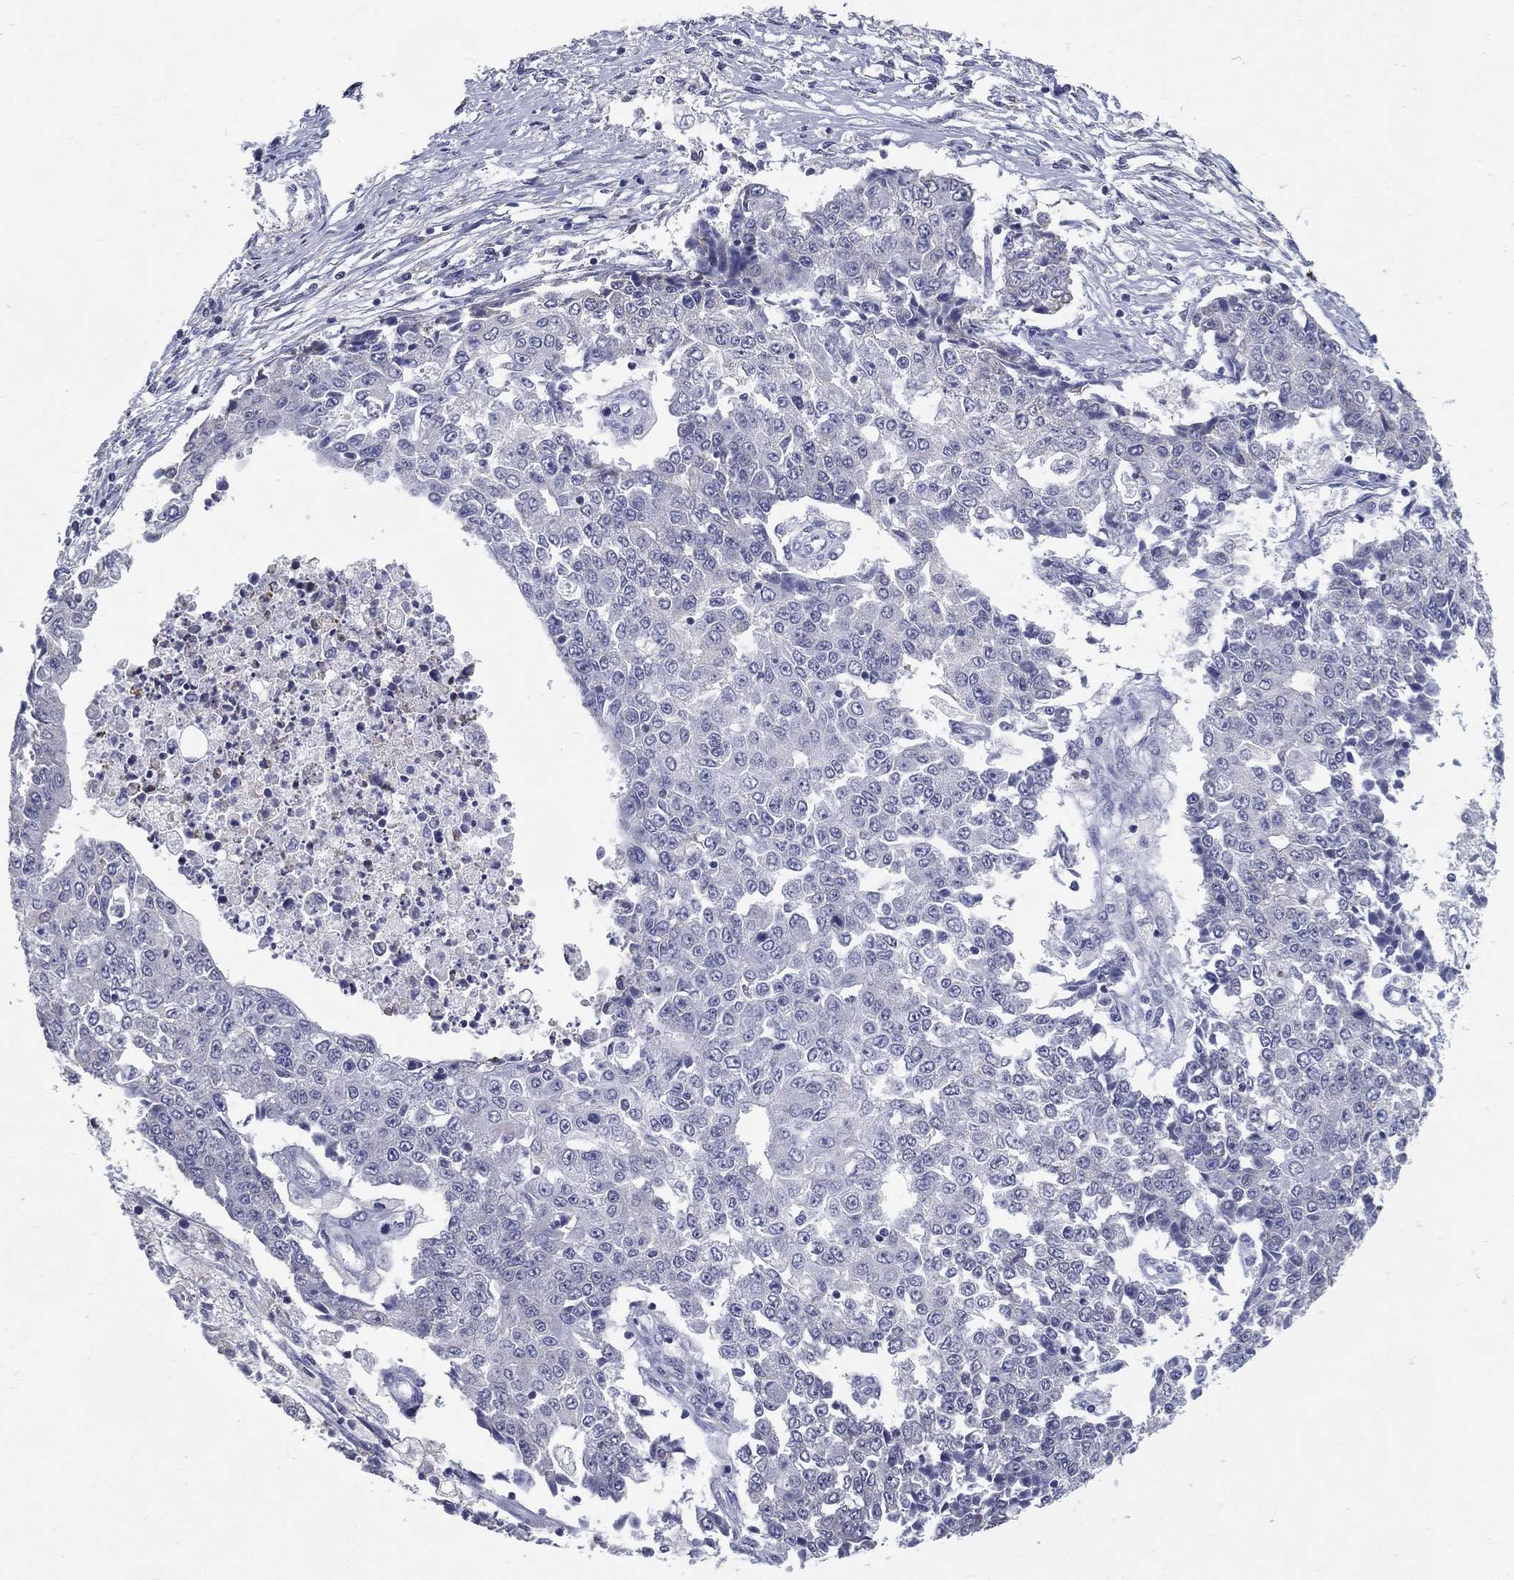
{"staining": {"intensity": "negative", "quantity": "none", "location": "none"}, "tissue": "ovarian cancer", "cell_type": "Tumor cells", "image_type": "cancer", "snomed": [{"axis": "morphology", "description": "Carcinoma, endometroid"}, {"axis": "topography", "description": "Ovary"}], "caption": "IHC image of ovarian endometroid carcinoma stained for a protein (brown), which shows no staining in tumor cells.", "gene": "C19orf18", "patient": {"sex": "female", "age": 42}}